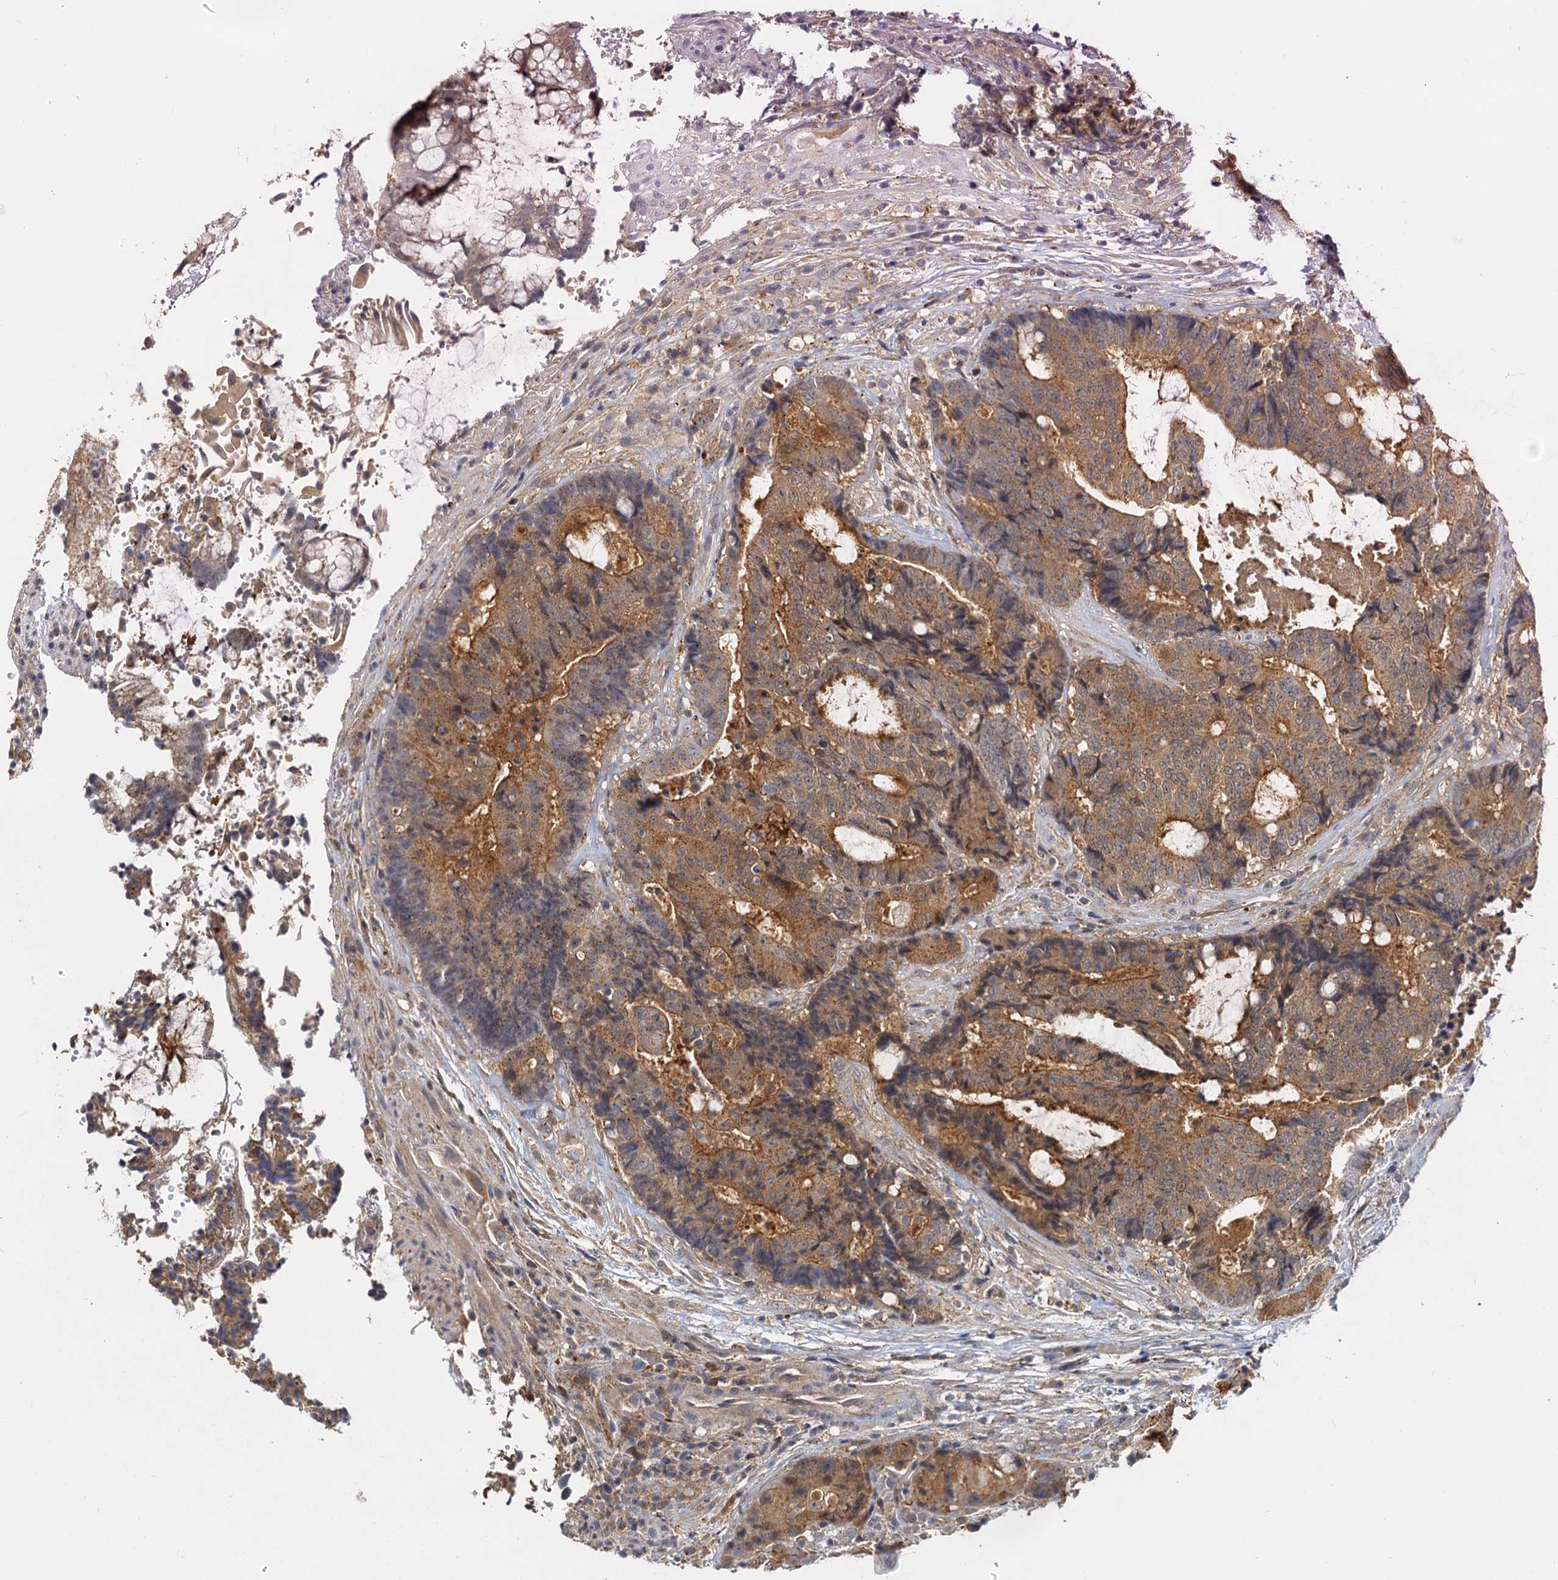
{"staining": {"intensity": "weak", "quantity": ">75%", "location": "cytoplasmic/membranous"}, "tissue": "colorectal cancer", "cell_type": "Tumor cells", "image_type": "cancer", "snomed": [{"axis": "morphology", "description": "Adenocarcinoma, NOS"}, {"axis": "topography", "description": "Rectum"}], "caption": "A histopathology image of colorectal cancer (adenocarcinoma) stained for a protein displays weak cytoplasmic/membranous brown staining in tumor cells.", "gene": "TOLLIP", "patient": {"sex": "male", "age": 69}}